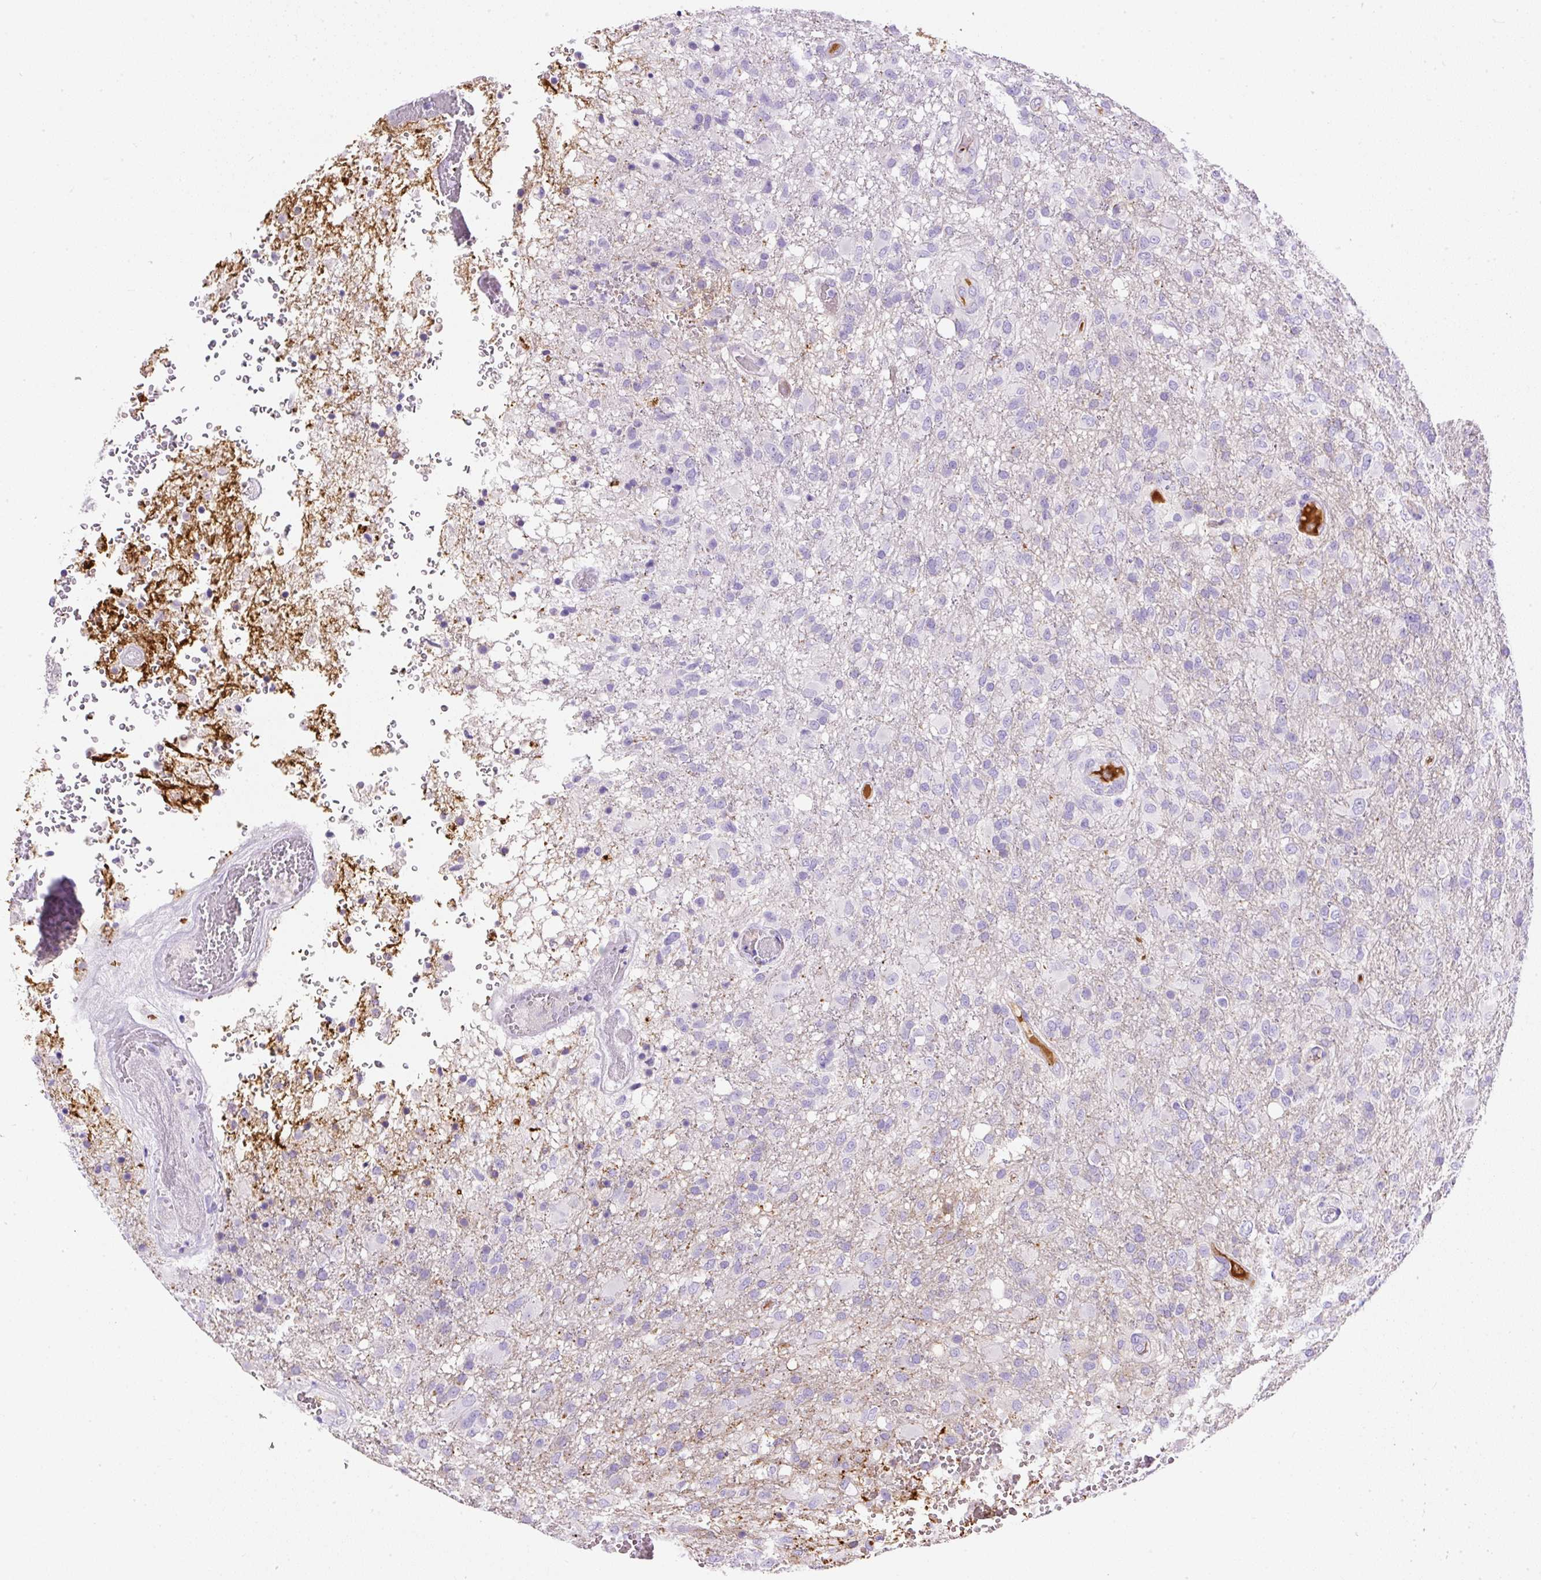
{"staining": {"intensity": "negative", "quantity": "none", "location": "none"}, "tissue": "glioma", "cell_type": "Tumor cells", "image_type": "cancer", "snomed": [{"axis": "morphology", "description": "Glioma, malignant, High grade"}, {"axis": "topography", "description": "Brain"}], "caption": "A histopathology image of glioma stained for a protein demonstrates no brown staining in tumor cells.", "gene": "APCS", "patient": {"sex": "female", "age": 74}}